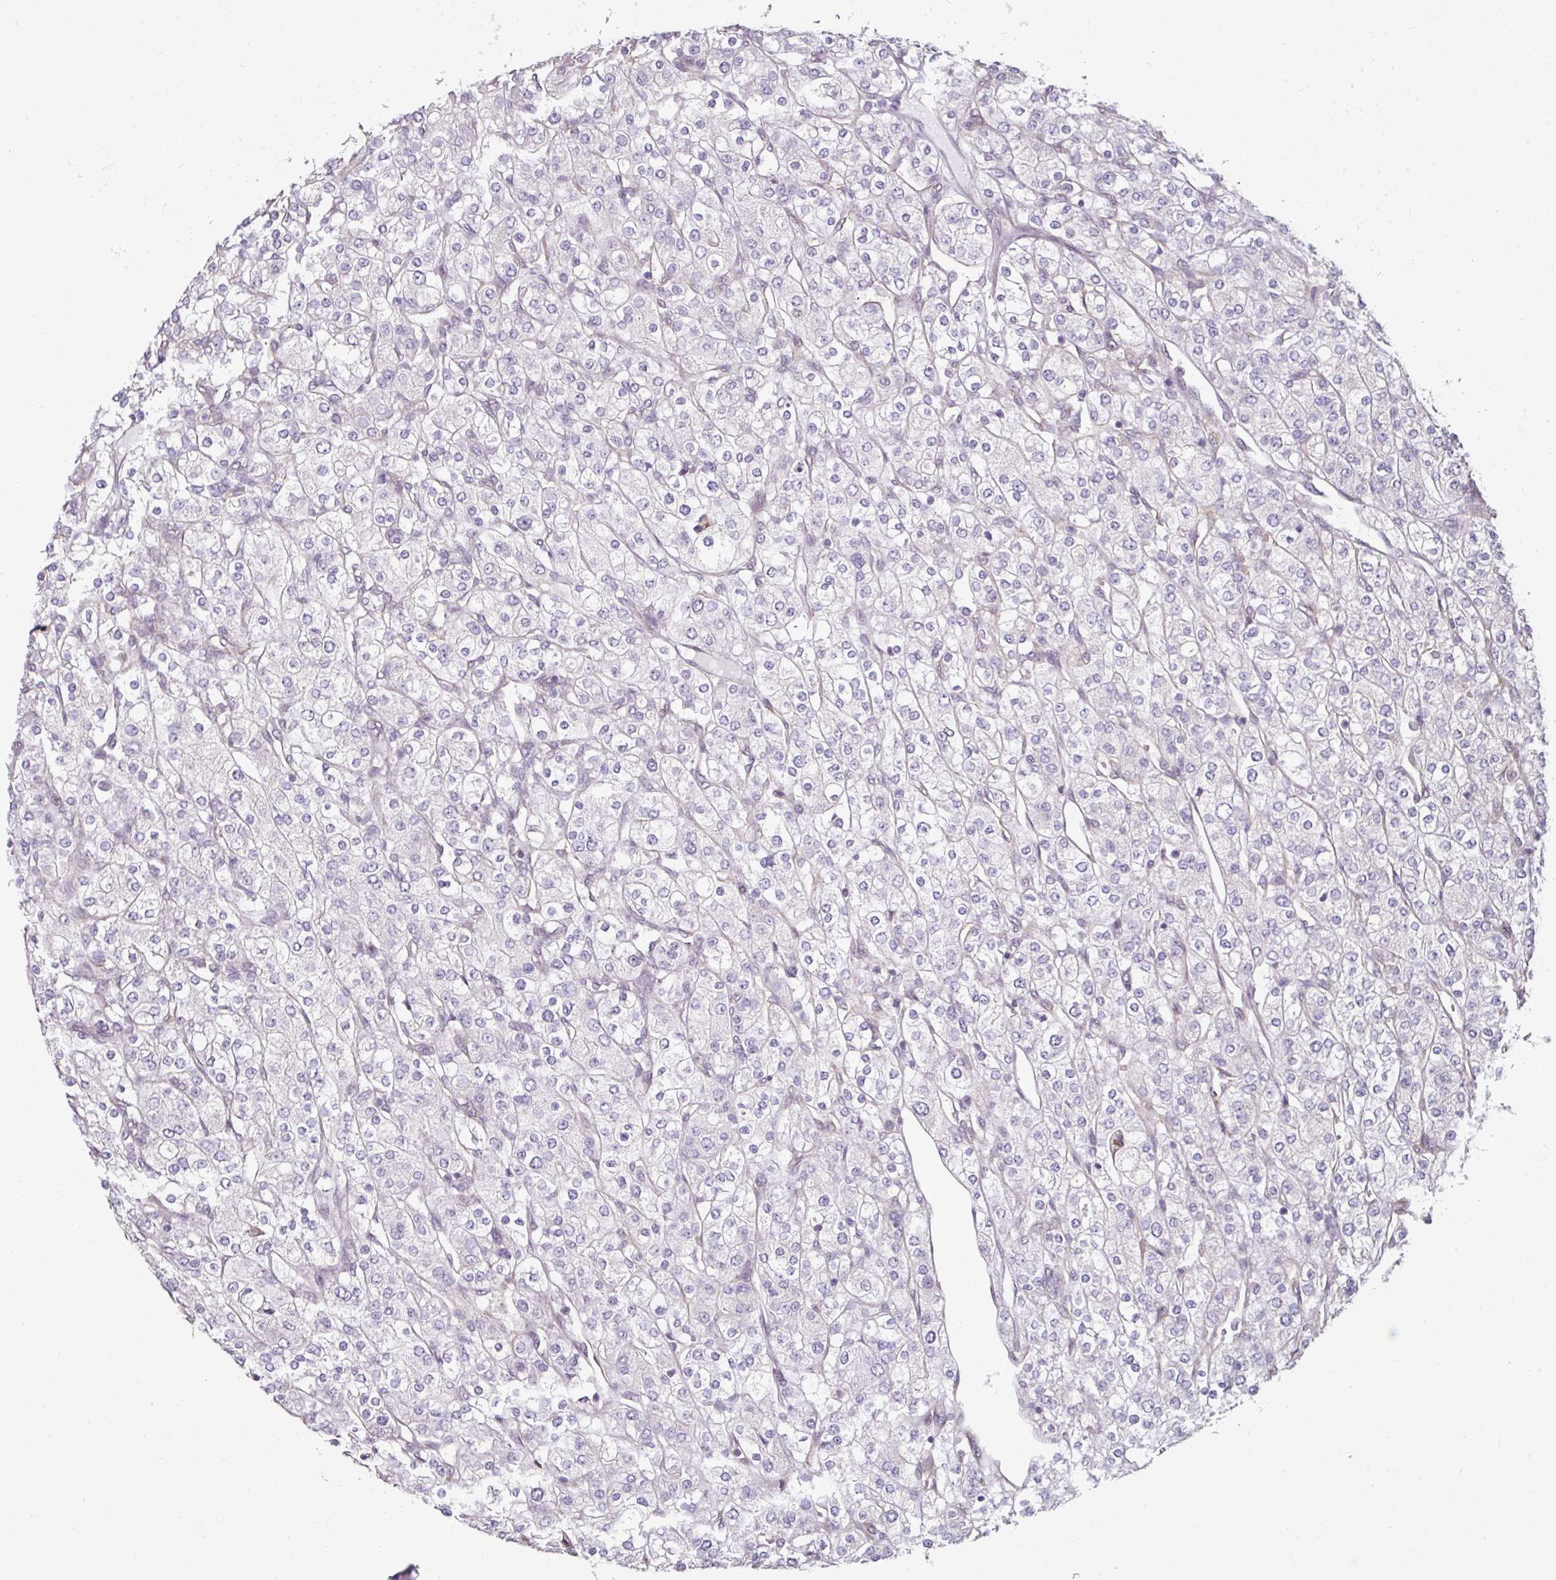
{"staining": {"intensity": "negative", "quantity": "none", "location": "none"}, "tissue": "renal cancer", "cell_type": "Tumor cells", "image_type": "cancer", "snomed": [{"axis": "morphology", "description": "Adenocarcinoma, NOS"}, {"axis": "topography", "description": "Kidney"}], "caption": "High power microscopy histopathology image of an IHC micrograph of renal cancer, revealing no significant expression in tumor cells. The staining is performed using DAB (3,3'-diaminobenzidine) brown chromogen with nuclei counter-stained in using hematoxylin.", "gene": "C19orf33", "patient": {"sex": "male", "age": 80}}